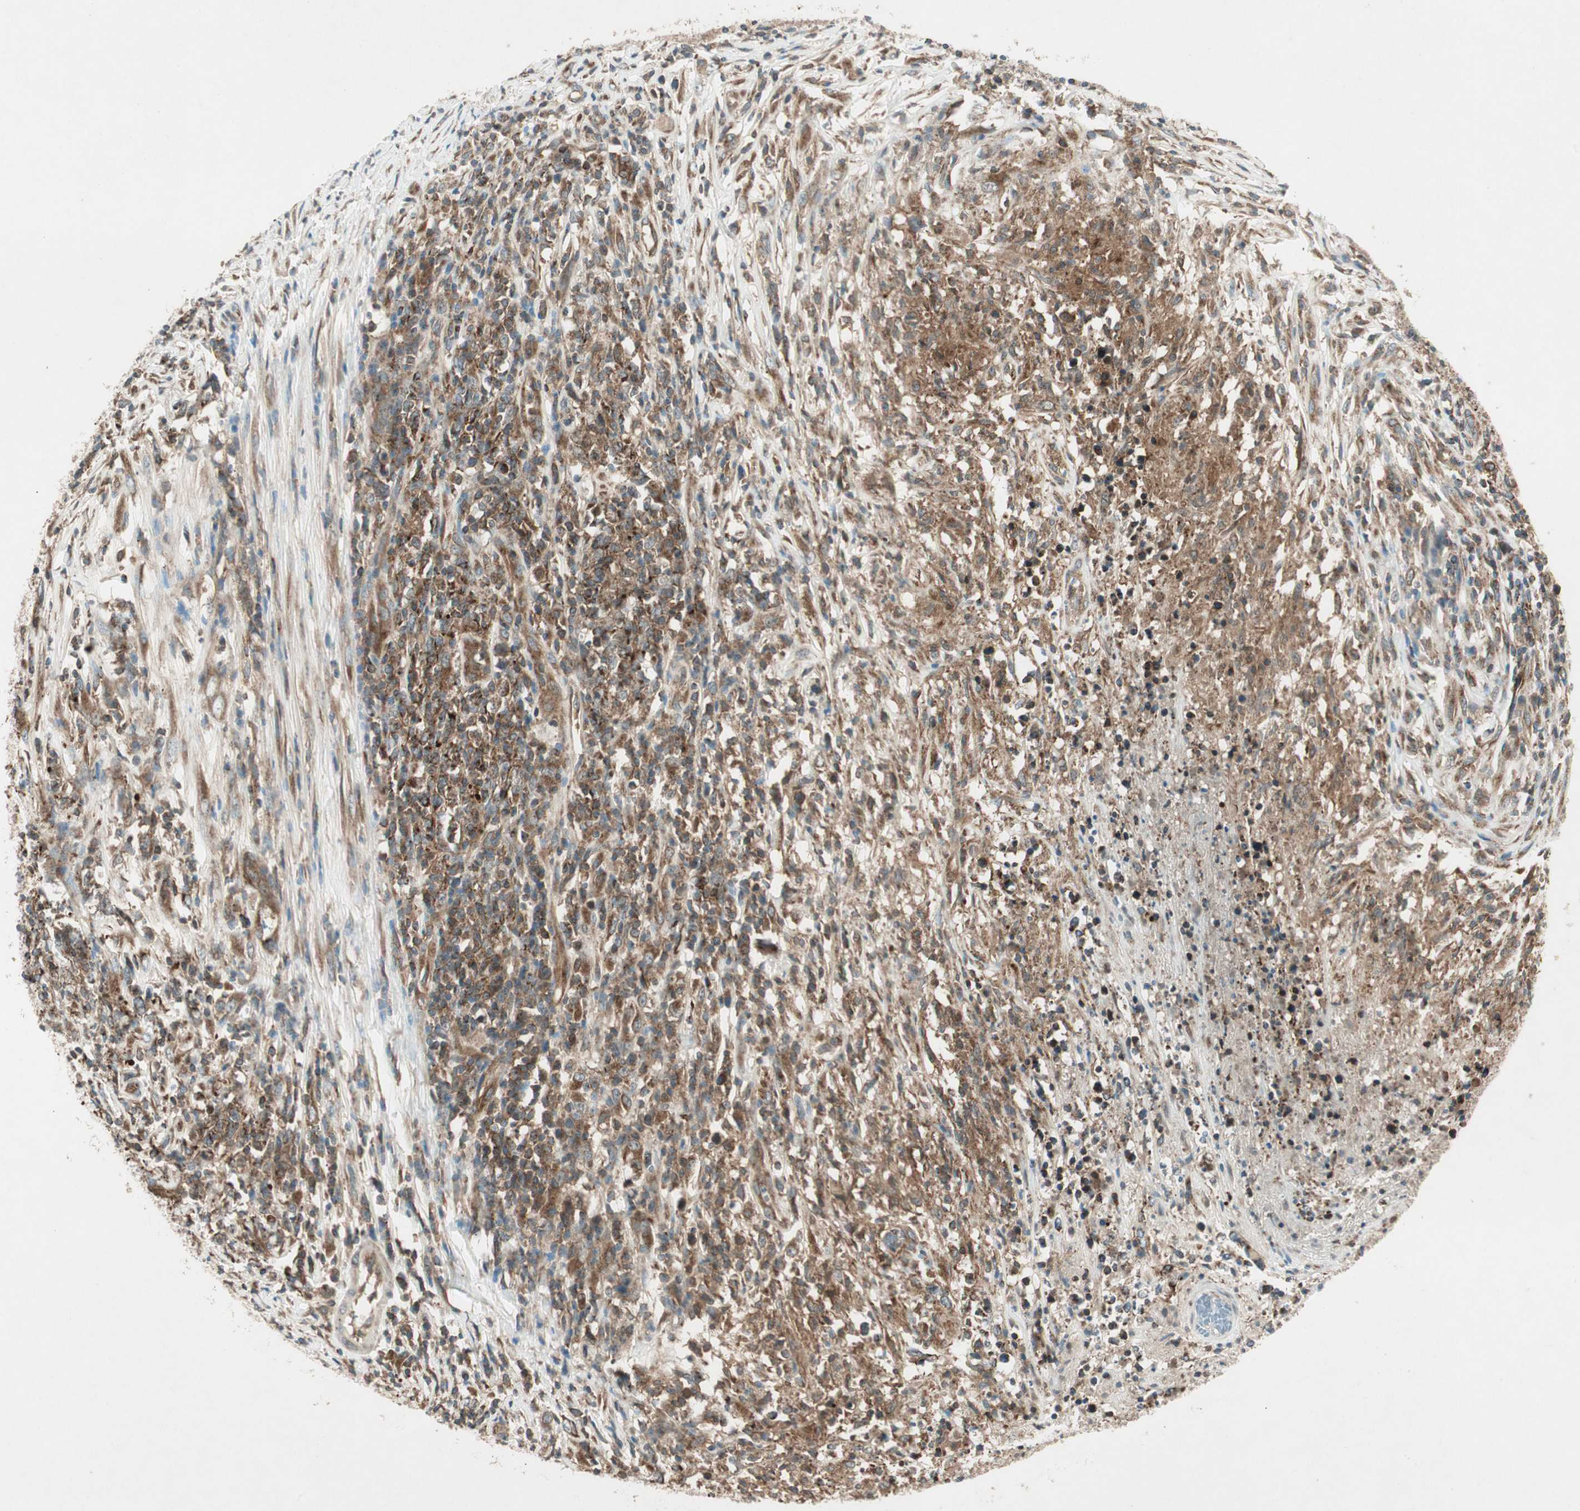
{"staining": {"intensity": "strong", "quantity": ">75%", "location": "cytoplasmic/membranous"}, "tissue": "lymphoma", "cell_type": "Tumor cells", "image_type": "cancer", "snomed": [{"axis": "morphology", "description": "Malignant lymphoma, non-Hodgkin's type, High grade"}, {"axis": "topography", "description": "Lymph node"}], "caption": "The histopathology image reveals immunohistochemical staining of lymphoma. There is strong cytoplasmic/membranous expression is identified in about >75% of tumor cells. (DAB IHC with brightfield microscopy, high magnification).", "gene": "CHADL", "patient": {"sex": "female", "age": 84}}